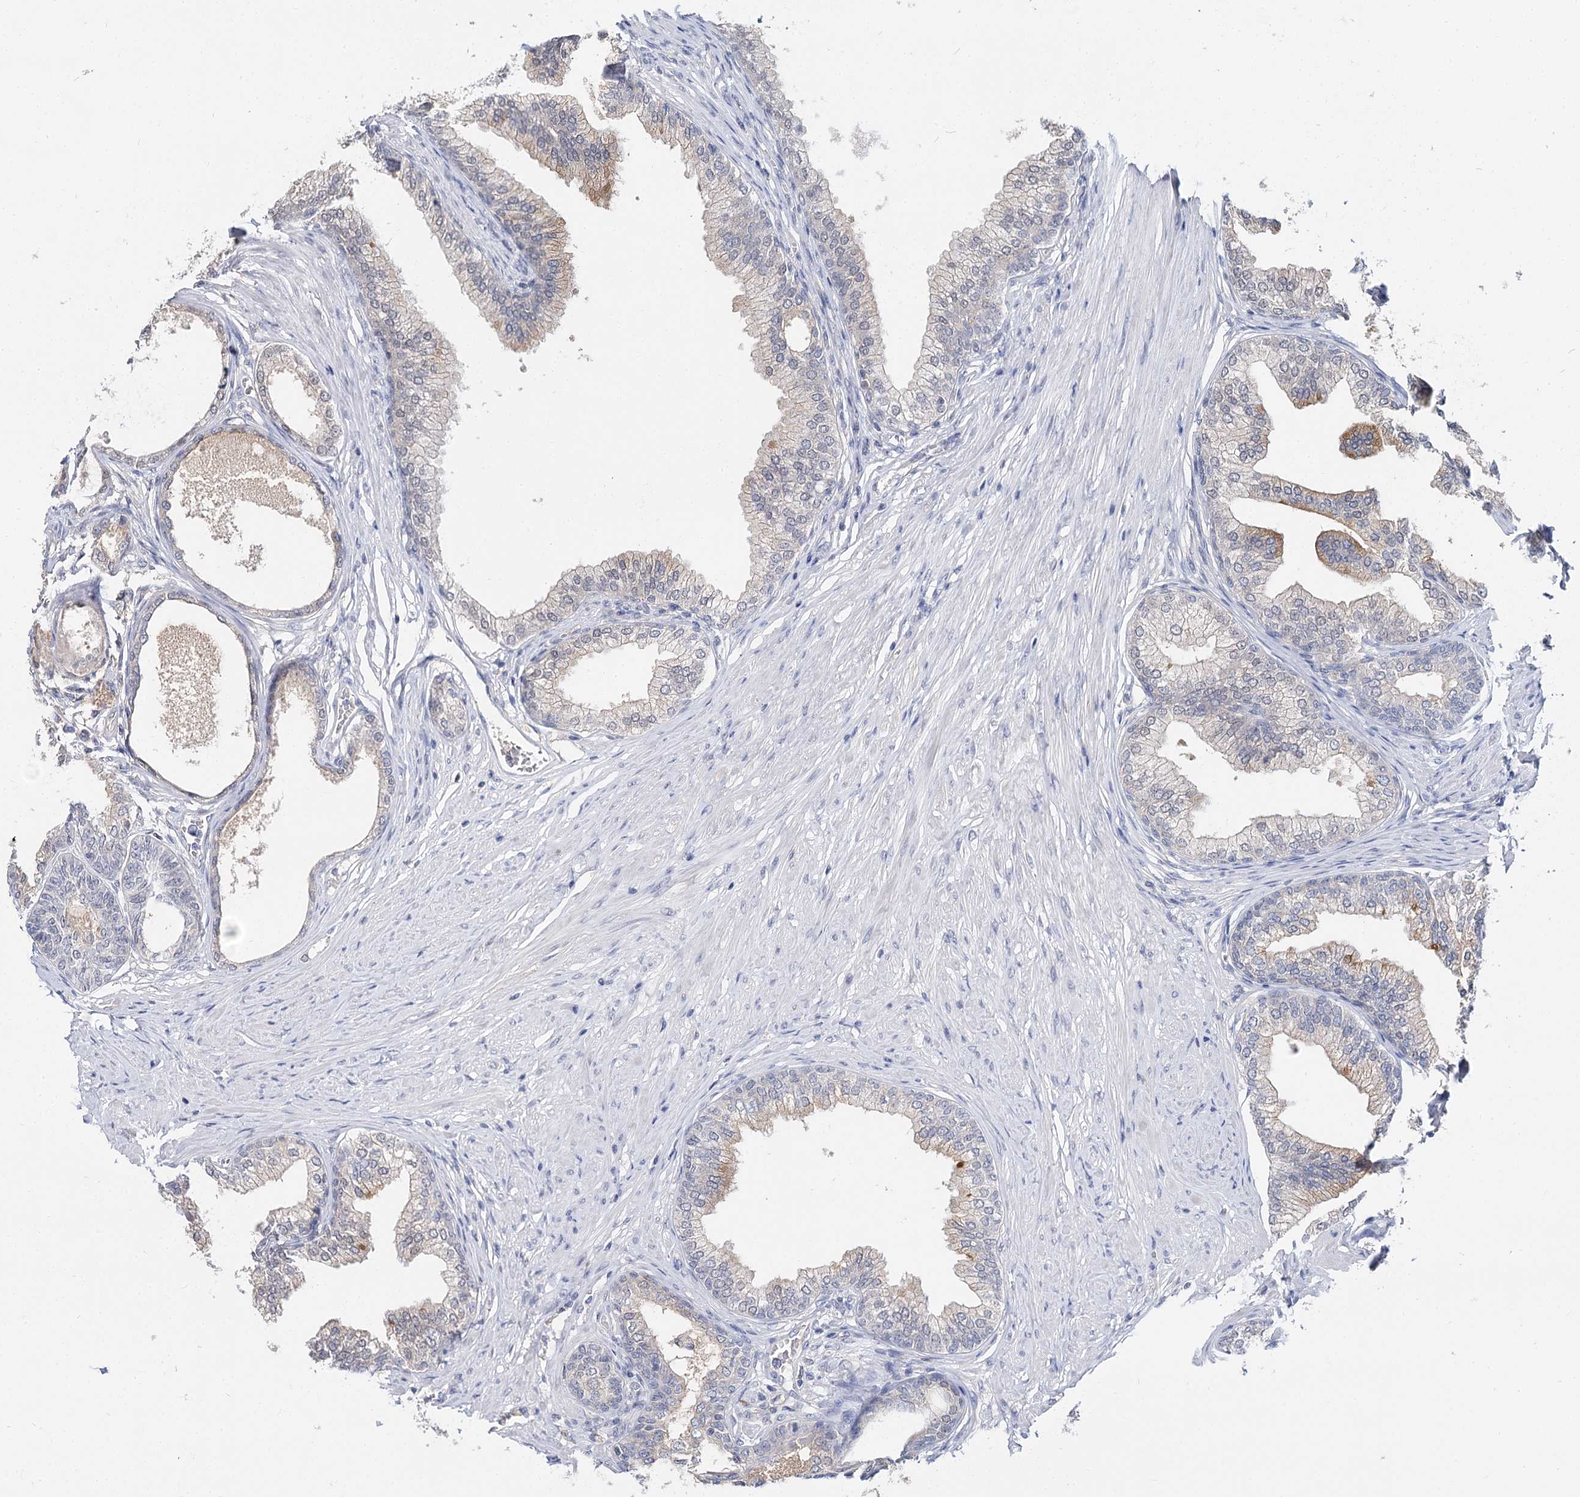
{"staining": {"intensity": "negative", "quantity": "none", "location": "none"}, "tissue": "prostate", "cell_type": "Glandular cells", "image_type": "normal", "snomed": [{"axis": "morphology", "description": "Normal tissue, NOS"}, {"axis": "morphology", "description": "Urothelial carcinoma, Low grade"}, {"axis": "topography", "description": "Urinary bladder"}, {"axis": "topography", "description": "Prostate"}], "caption": "Immunohistochemistry (IHC) of unremarkable human prostate reveals no expression in glandular cells.", "gene": "UGP2", "patient": {"sex": "male", "age": 60}}